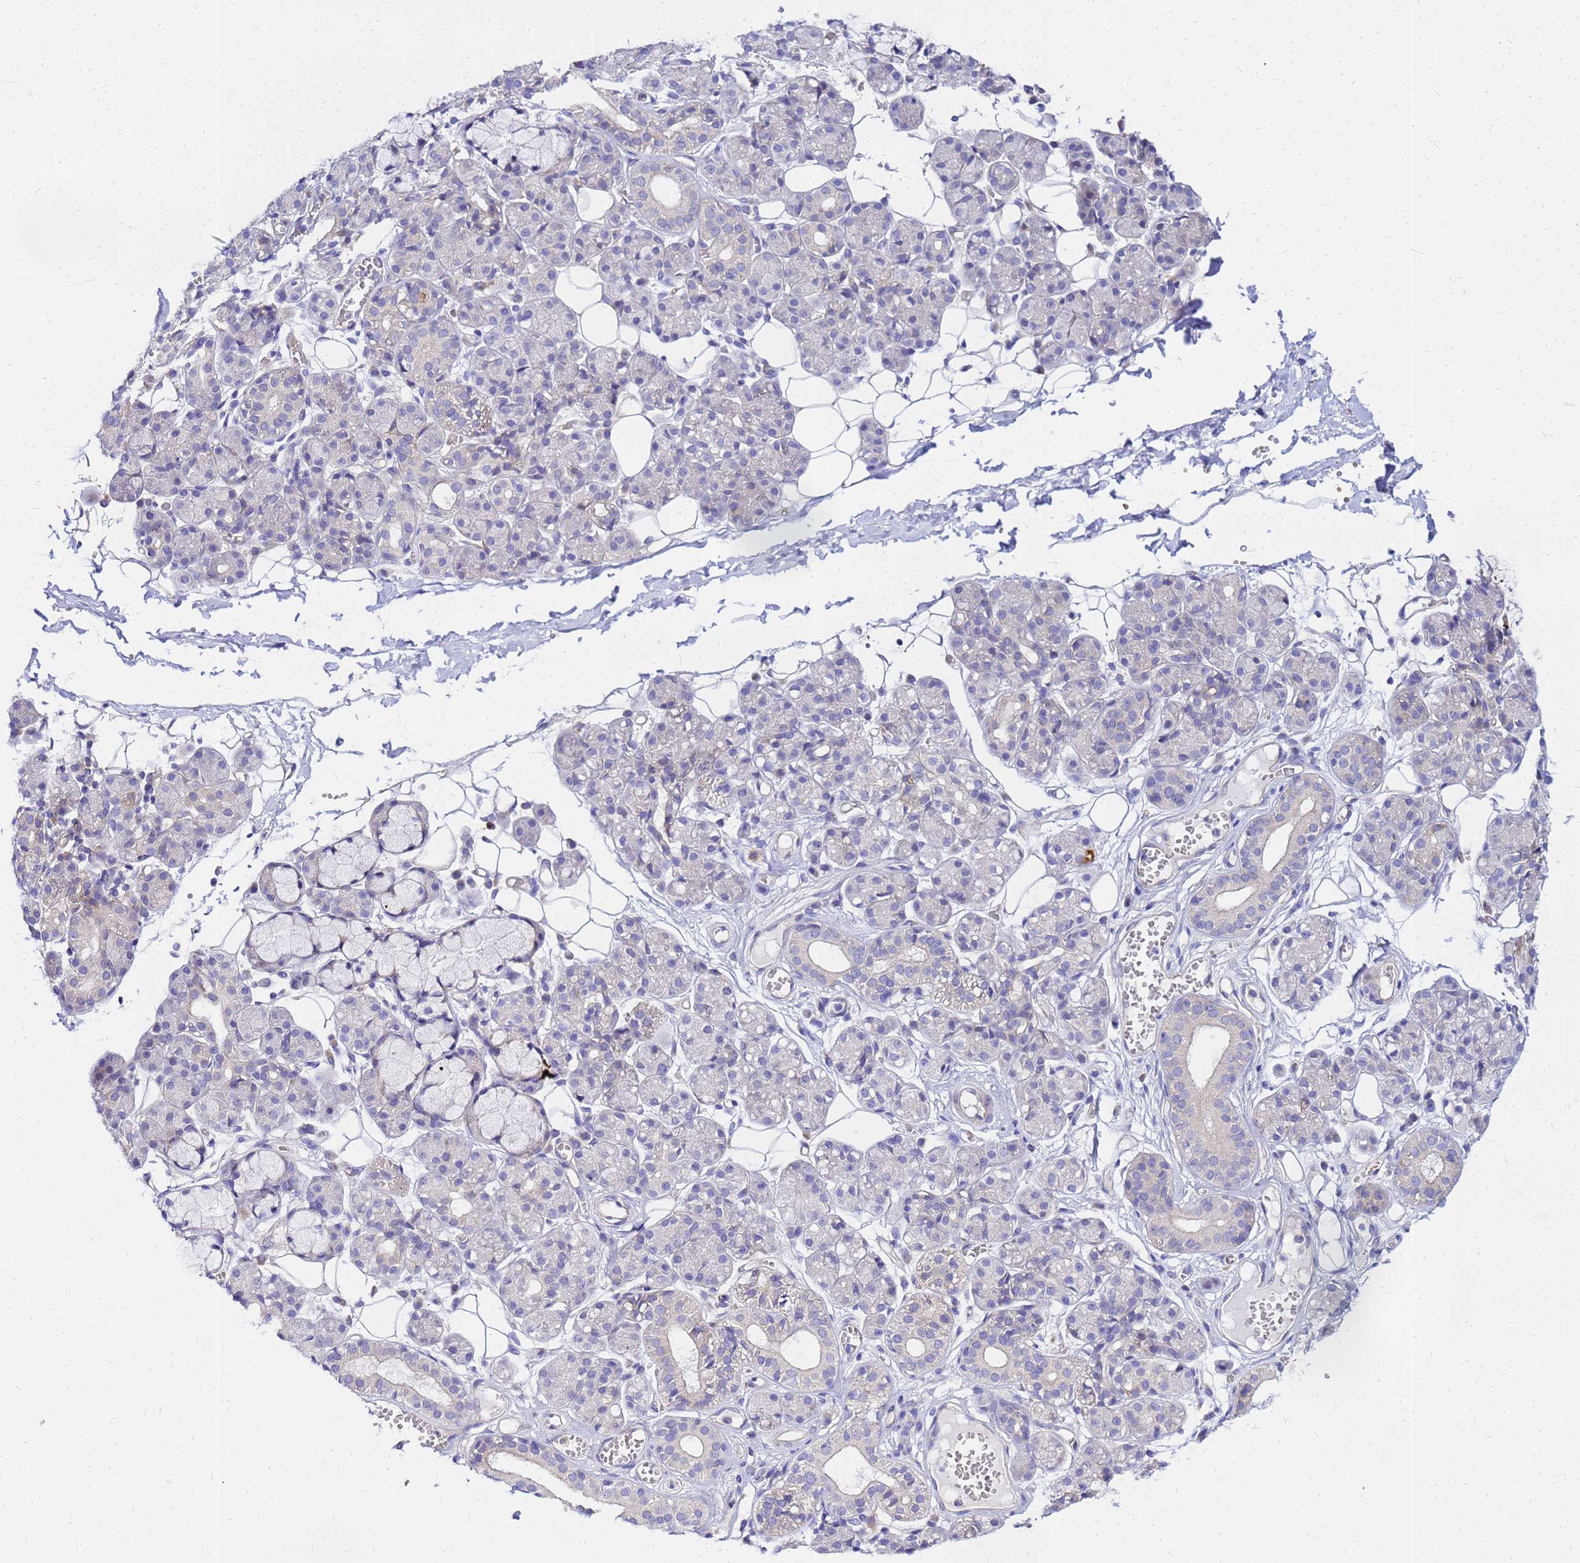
{"staining": {"intensity": "negative", "quantity": "none", "location": "none"}, "tissue": "salivary gland", "cell_type": "Glandular cells", "image_type": "normal", "snomed": [{"axis": "morphology", "description": "Normal tissue, NOS"}, {"axis": "topography", "description": "Salivary gland"}], "caption": "High magnification brightfield microscopy of benign salivary gland stained with DAB (brown) and counterstained with hematoxylin (blue): glandular cells show no significant positivity.", "gene": "HERC5", "patient": {"sex": "male", "age": 63}}